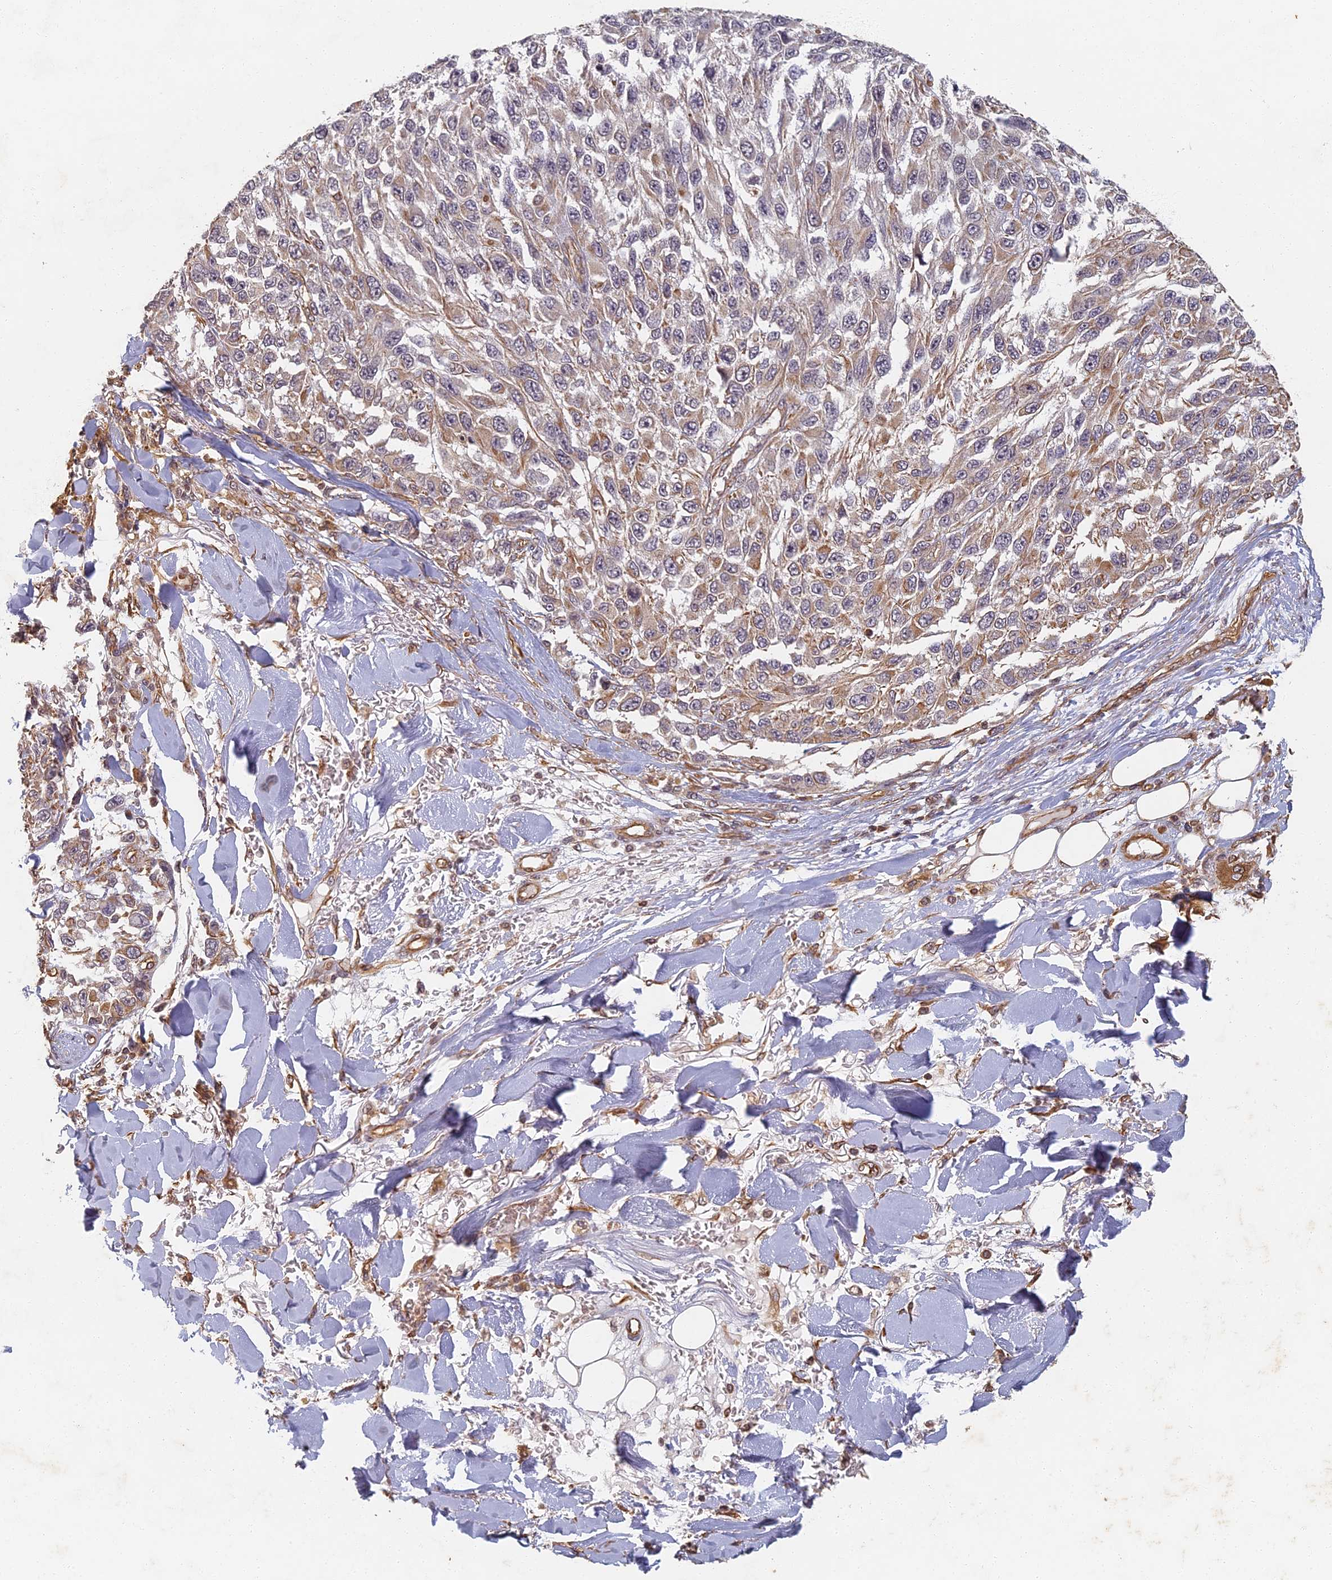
{"staining": {"intensity": "weak", "quantity": "25%-75%", "location": "cytoplasmic/membranous"}, "tissue": "melanoma", "cell_type": "Tumor cells", "image_type": "cancer", "snomed": [{"axis": "morphology", "description": "Normal tissue, NOS"}, {"axis": "morphology", "description": "Malignant melanoma, NOS"}, {"axis": "topography", "description": "Skin"}], "caption": "About 25%-75% of tumor cells in human melanoma show weak cytoplasmic/membranous protein positivity as visualized by brown immunohistochemical staining.", "gene": "ABCB10", "patient": {"sex": "female", "age": 96}}